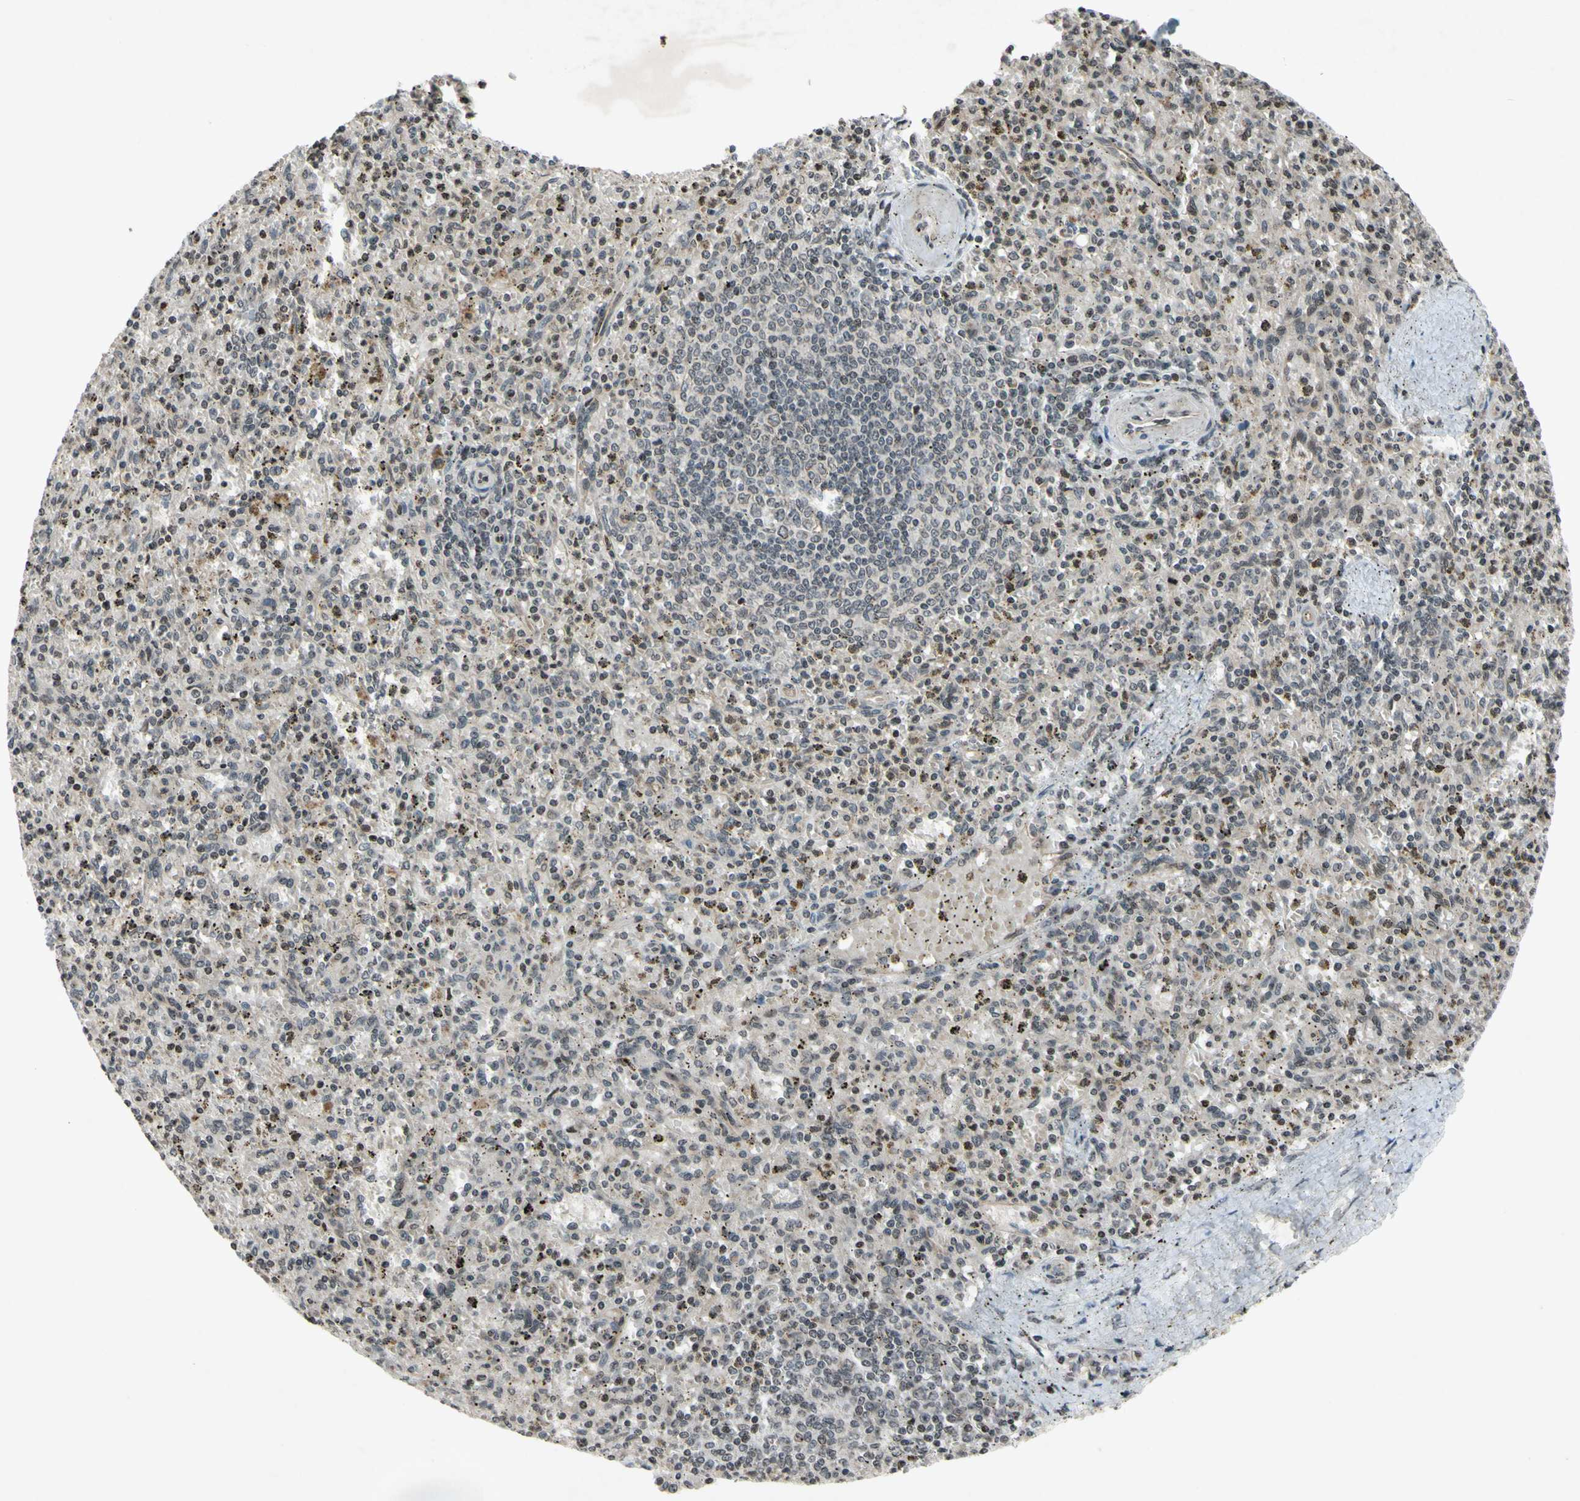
{"staining": {"intensity": "negative", "quantity": "none", "location": "none"}, "tissue": "spleen", "cell_type": "Cells in red pulp", "image_type": "normal", "snomed": [{"axis": "morphology", "description": "Normal tissue, NOS"}, {"axis": "topography", "description": "Spleen"}], "caption": "A high-resolution photomicrograph shows immunohistochemistry (IHC) staining of unremarkable spleen, which demonstrates no significant staining in cells in red pulp.", "gene": "XPO1", "patient": {"sex": "male", "age": 72}}